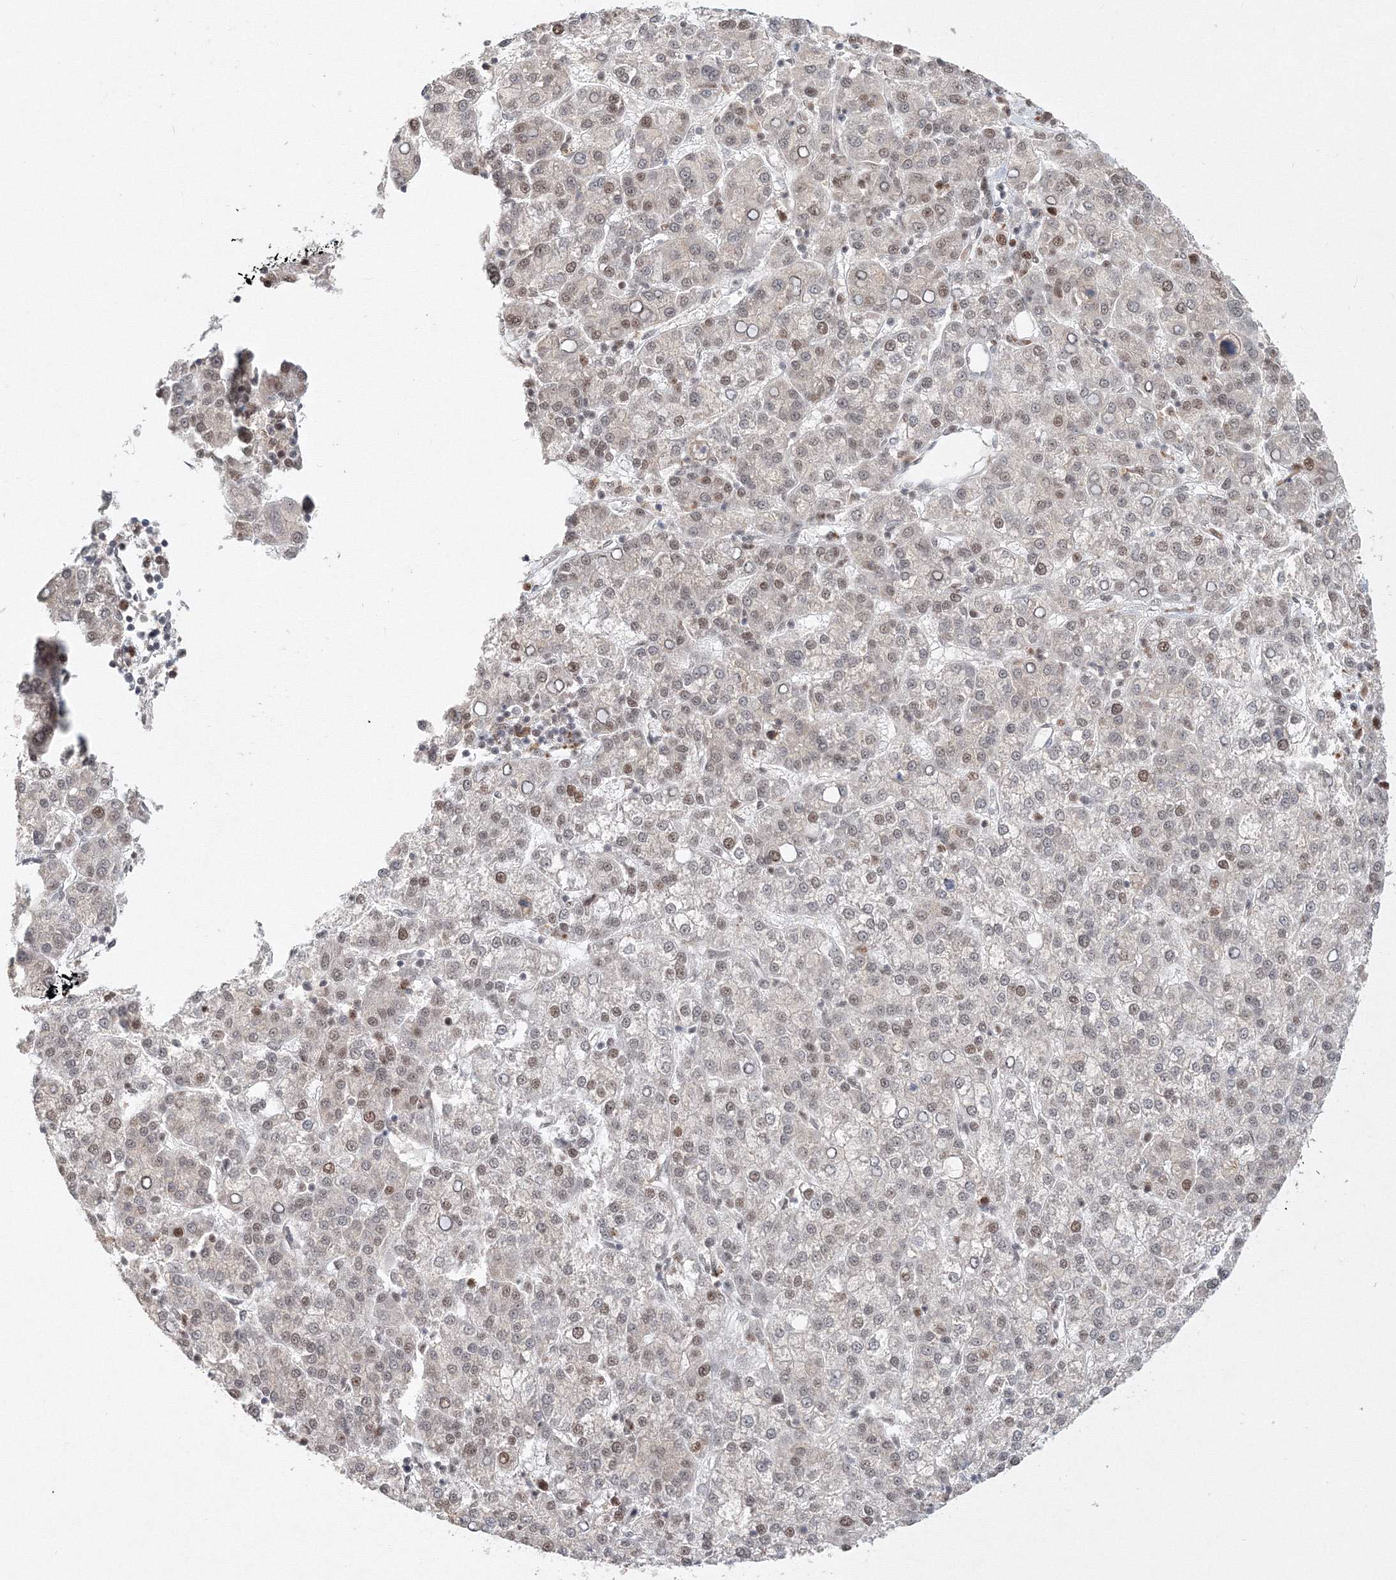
{"staining": {"intensity": "weak", "quantity": "<25%", "location": "nuclear"}, "tissue": "liver cancer", "cell_type": "Tumor cells", "image_type": "cancer", "snomed": [{"axis": "morphology", "description": "Carcinoma, Hepatocellular, NOS"}, {"axis": "topography", "description": "Liver"}], "caption": "IHC photomicrograph of liver cancer (hepatocellular carcinoma) stained for a protein (brown), which displays no expression in tumor cells.", "gene": "IWS1", "patient": {"sex": "female", "age": 58}}